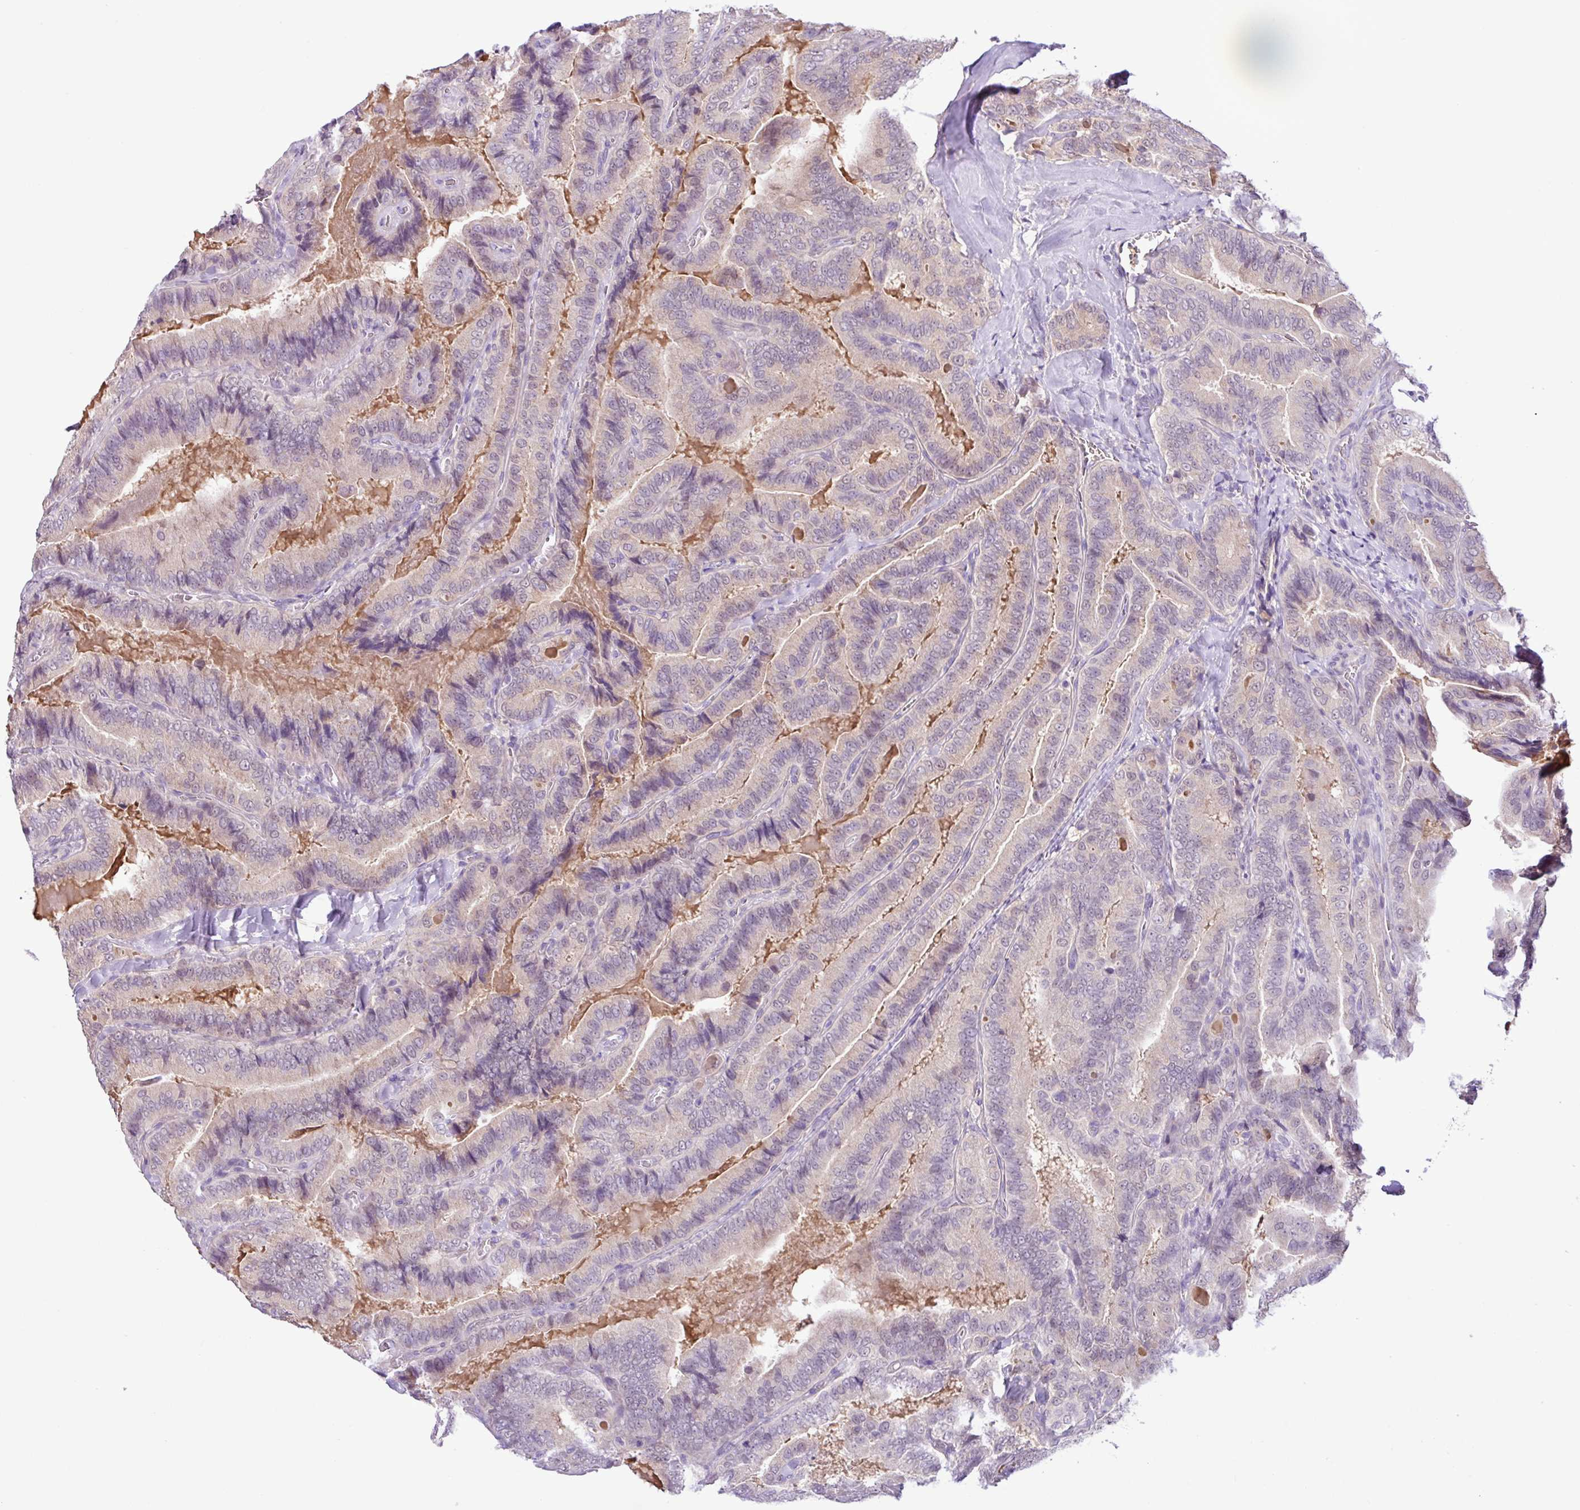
{"staining": {"intensity": "weak", "quantity": "<25%", "location": "nuclear"}, "tissue": "thyroid cancer", "cell_type": "Tumor cells", "image_type": "cancer", "snomed": [{"axis": "morphology", "description": "Papillary adenocarcinoma, NOS"}, {"axis": "topography", "description": "Thyroid gland"}], "caption": "Immunohistochemical staining of human thyroid cancer (papillary adenocarcinoma) shows no significant staining in tumor cells.", "gene": "TONSL", "patient": {"sex": "male", "age": 61}}